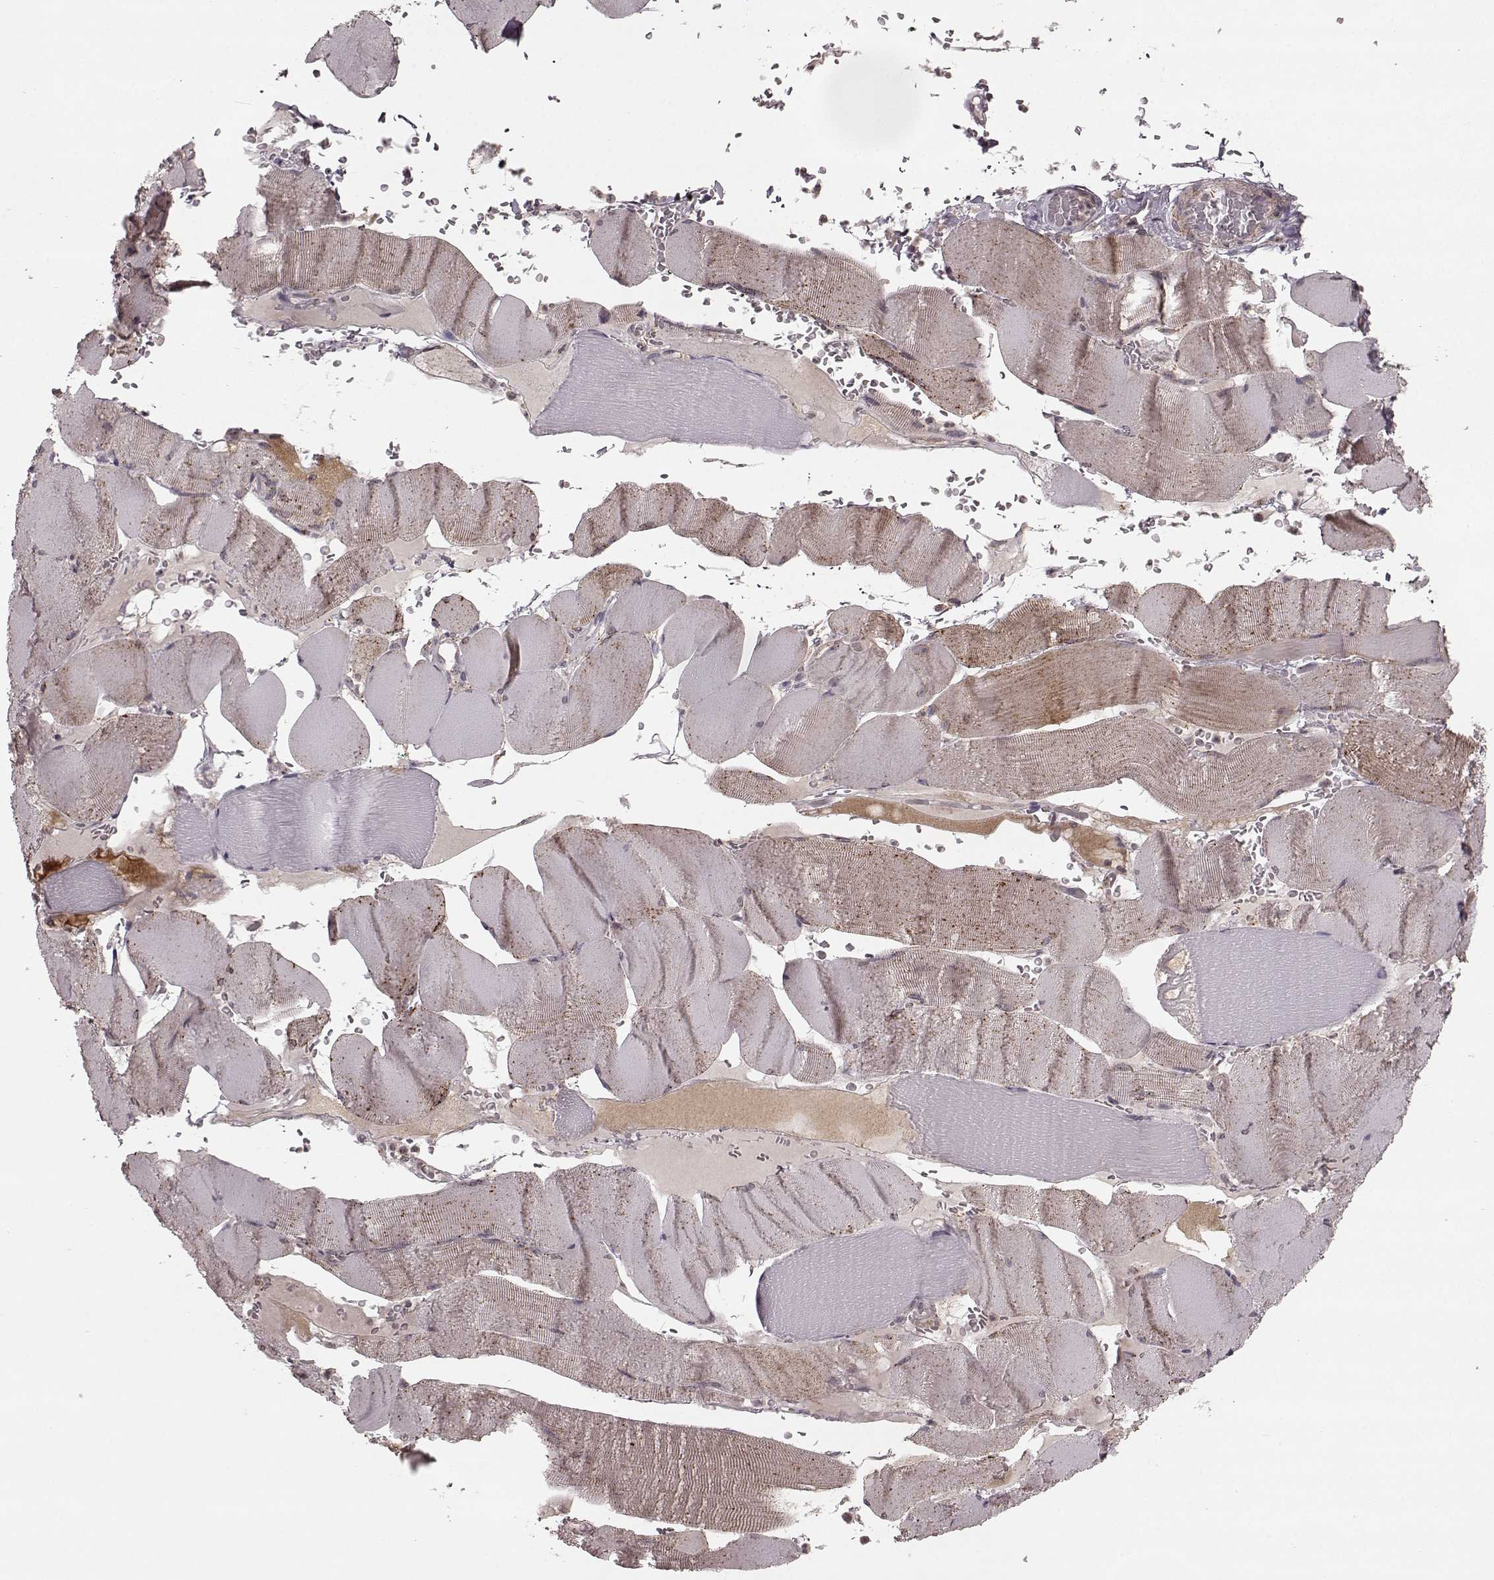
{"staining": {"intensity": "weak", "quantity": "<25%", "location": "cytoplasmic/membranous"}, "tissue": "skeletal muscle", "cell_type": "Myocytes", "image_type": "normal", "snomed": [{"axis": "morphology", "description": "Normal tissue, NOS"}, {"axis": "topography", "description": "Skeletal muscle"}], "caption": "Histopathology image shows no significant protein staining in myocytes of unremarkable skeletal muscle. The staining was performed using DAB to visualize the protein expression in brown, while the nuclei were stained in blue with hematoxylin (Magnification: 20x).", "gene": "GSS", "patient": {"sex": "male", "age": 56}}